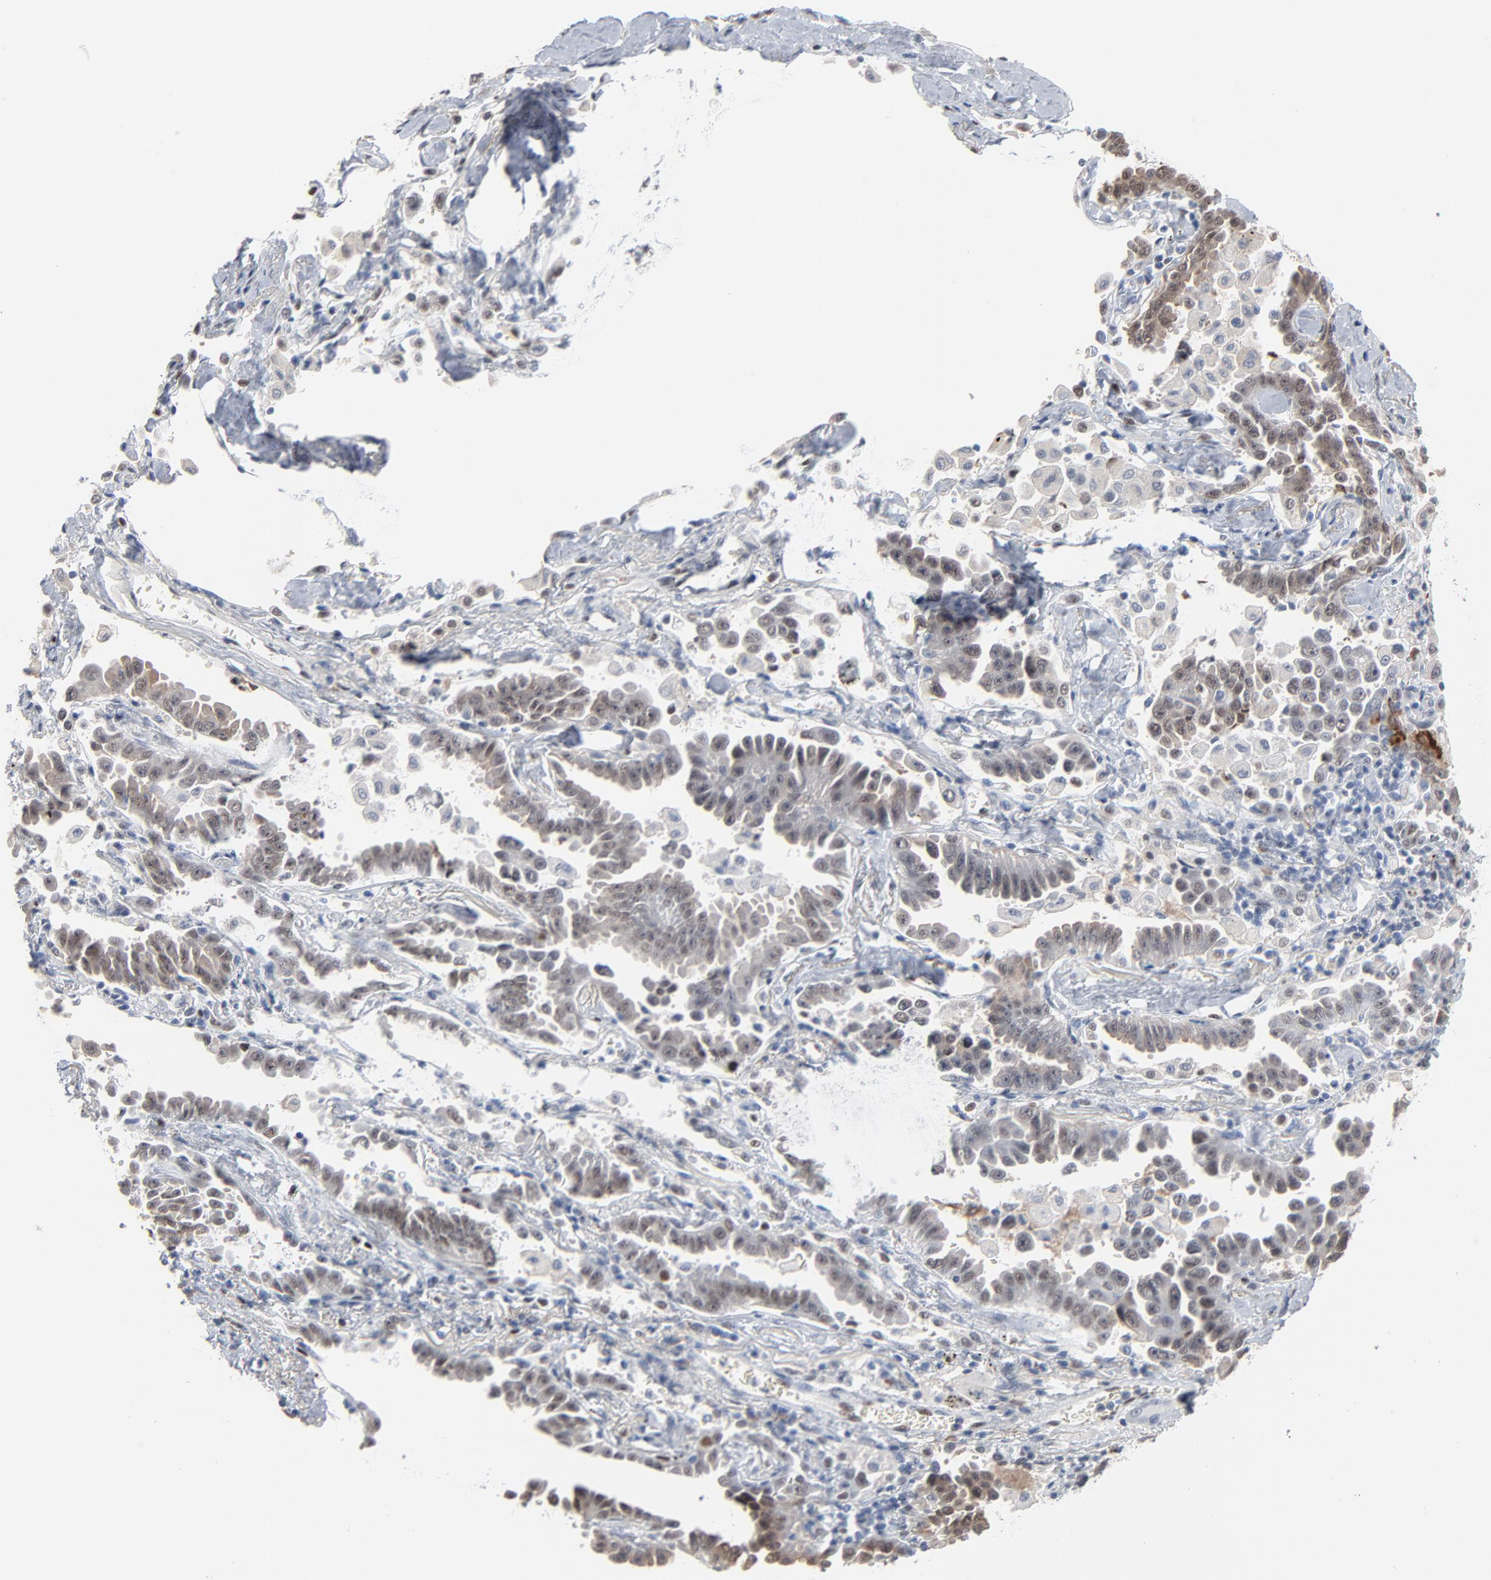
{"staining": {"intensity": "weak", "quantity": "<25%", "location": "nuclear"}, "tissue": "lung cancer", "cell_type": "Tumor cells", "image_type": "cancer", "snomed": [{"axis": "morphology", "description": "Adenocarcinoma, NOS"}, {"axis": "topography", "description": "Lung"}], "caption": "Lung cancer (adenocarcinoma) was stained to show a protein in brown. There is no significant expression in tumor cells.", "gene": "FOXP1", "patient": {"sex": "female", "age": 64}}